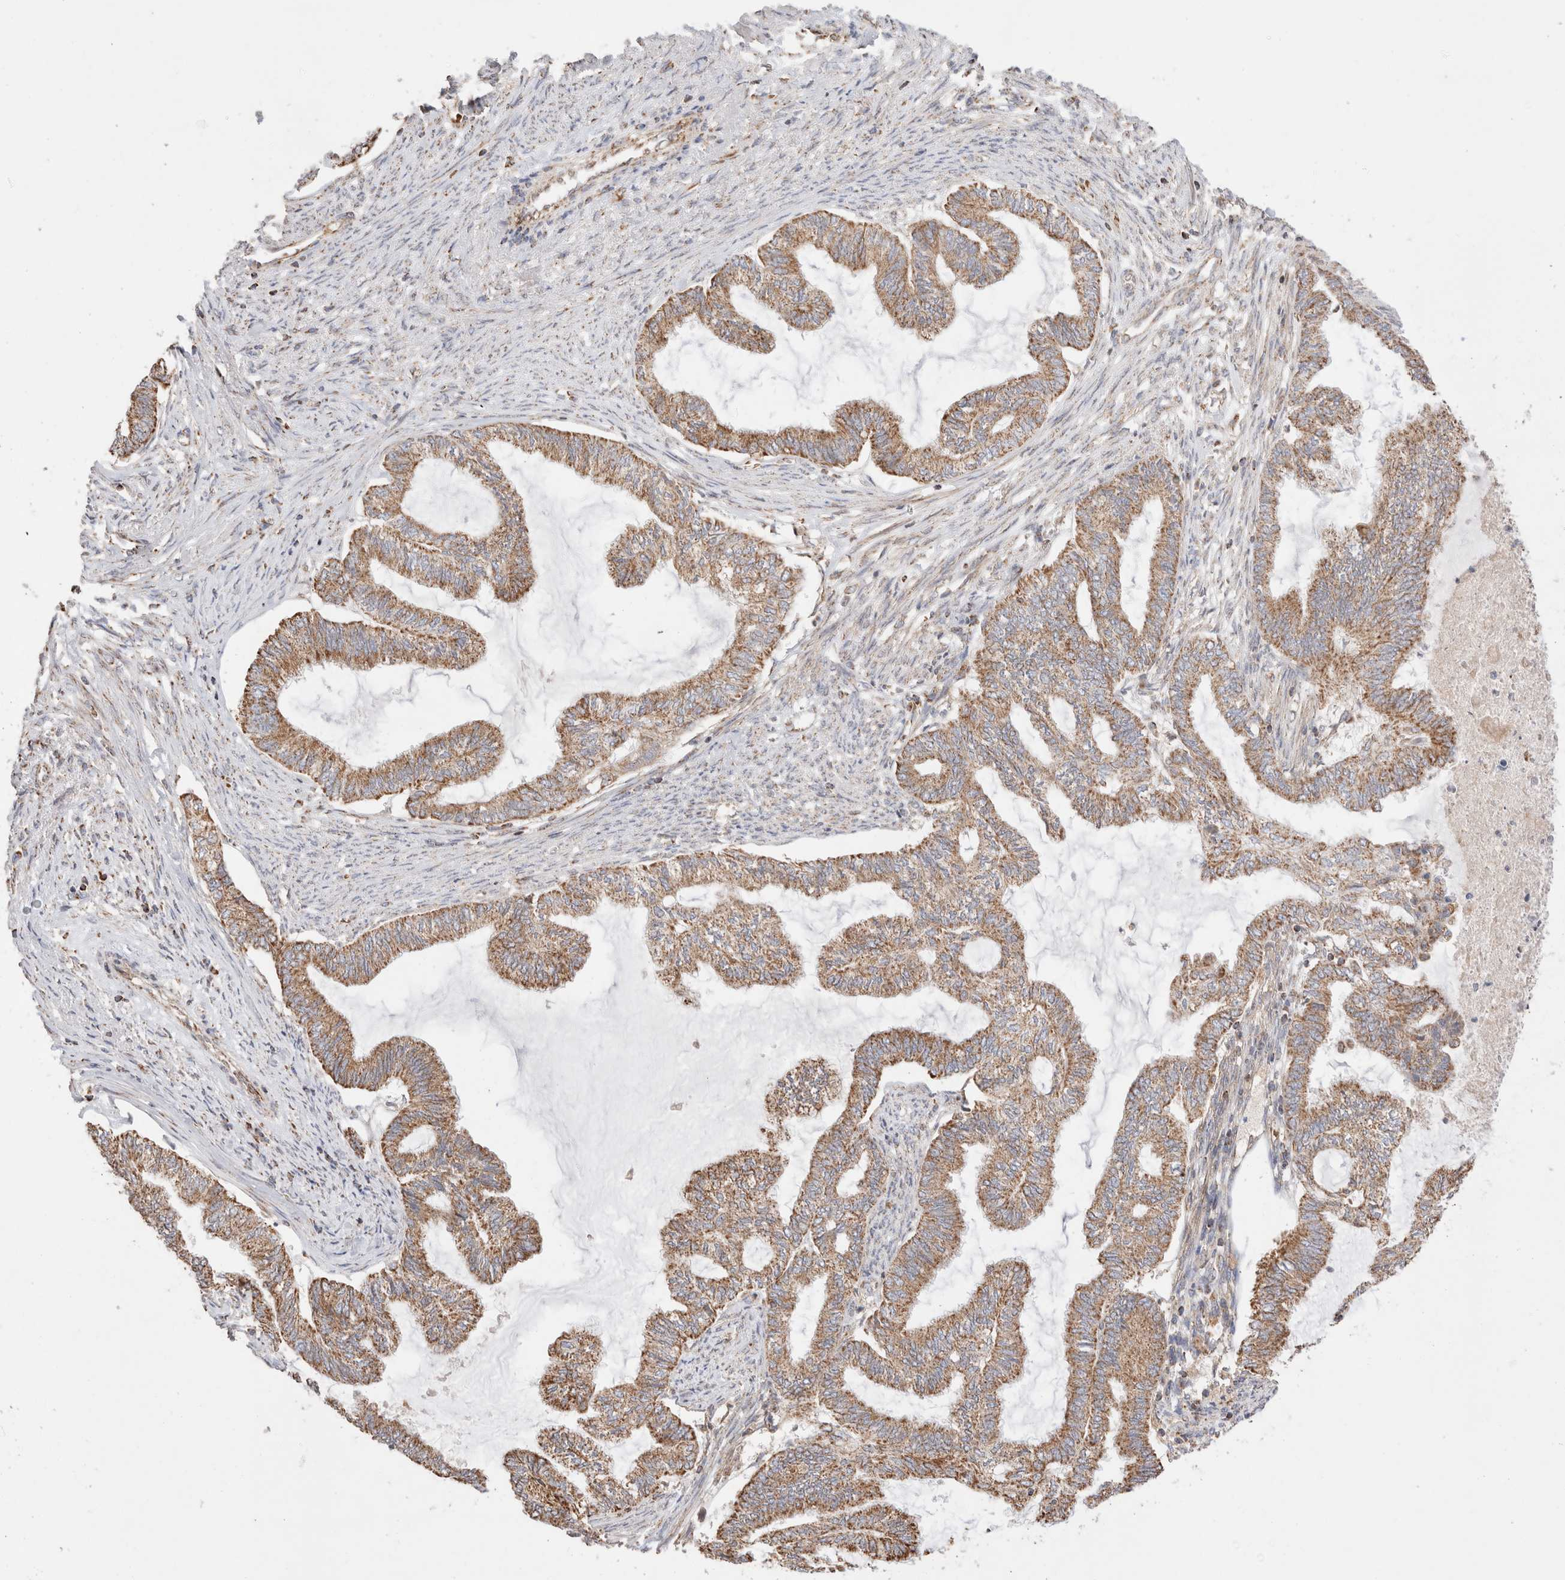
{"staining": {"intensity": "moderate", "quantity": ">75%", "location": "cytoplasmic/membranous"}, "tissue": "endometrial cancer", "cell_type": "Tumor cells", "image_type": "cancer", "snomed": [{"axis": "morphology", "description": "Adenocarcinoma, NOS"}, {"axis": "topography", "description": "Endometrium"}], "caption": "Immunohistochemistry of endometrial adenocarcinoma exhibits medium levels of moderate cytoplasmic/membranous staining in about >75% of tumor cells. The protein is shown in brown color, while the nuclei are stained blue.", "gene": "TMPPE", "patient": {"sex": "female", "age": 86}}